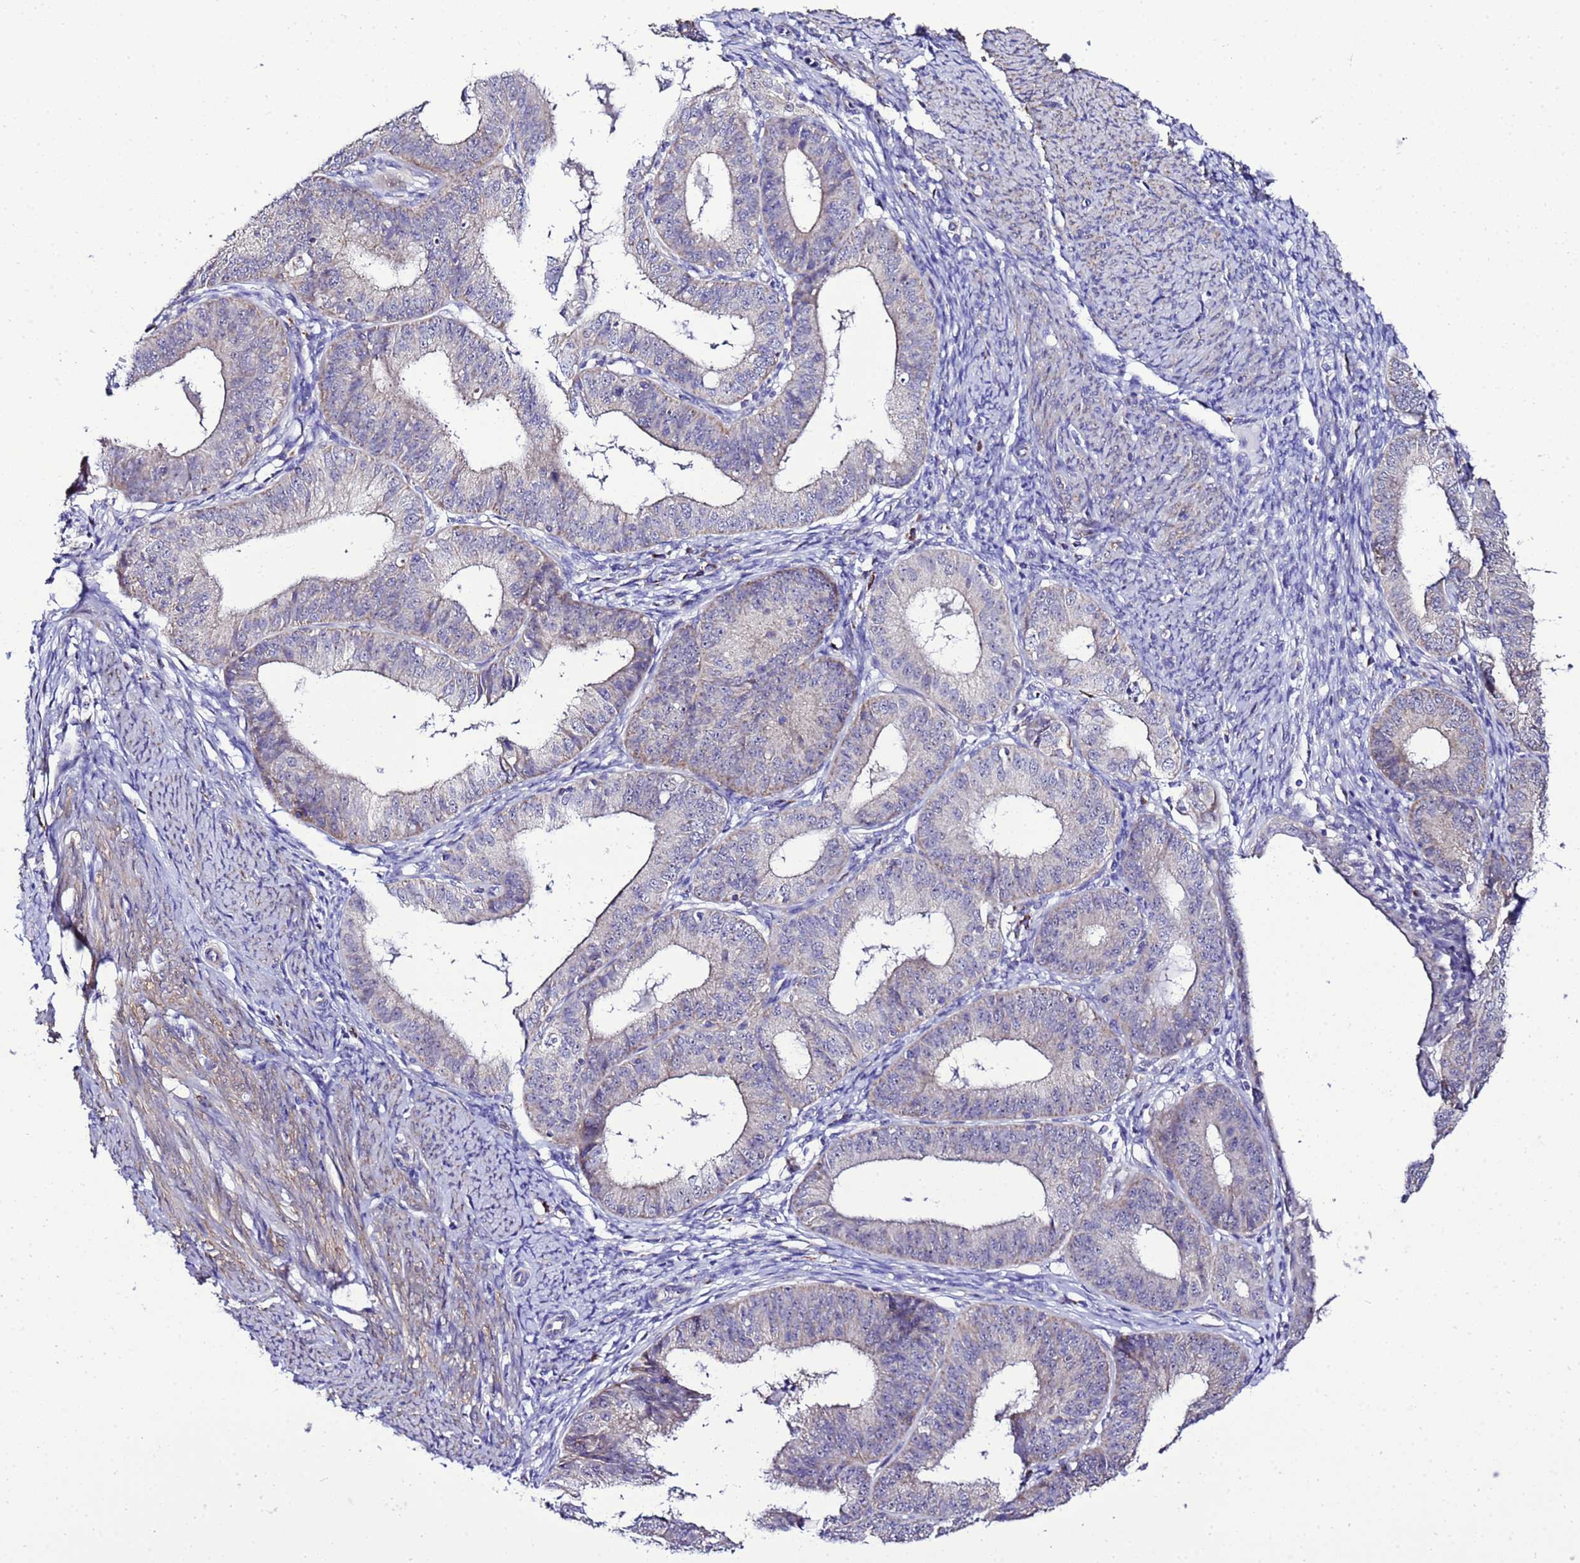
{"staining": {"intensity": "weak", "quantity": "<25%", "location": "cytoplasmic/membranous"}, "tissue": "endometrial cancer", "cell_type": "Tumor cells", "image_type": "cancer", "snomed": [{"axis": "morphology", "description": "Adenocarcinoma, NOS"}, {"axis": "topography", "description": "Endometrium"}], "caption": "Human endometrial adenocarcinoma stained for a protein using immunohistochemistry reveals no positivity in tumor cells.", "gene": "DPH6", "patient": {"sex": "female", "age": 51}}